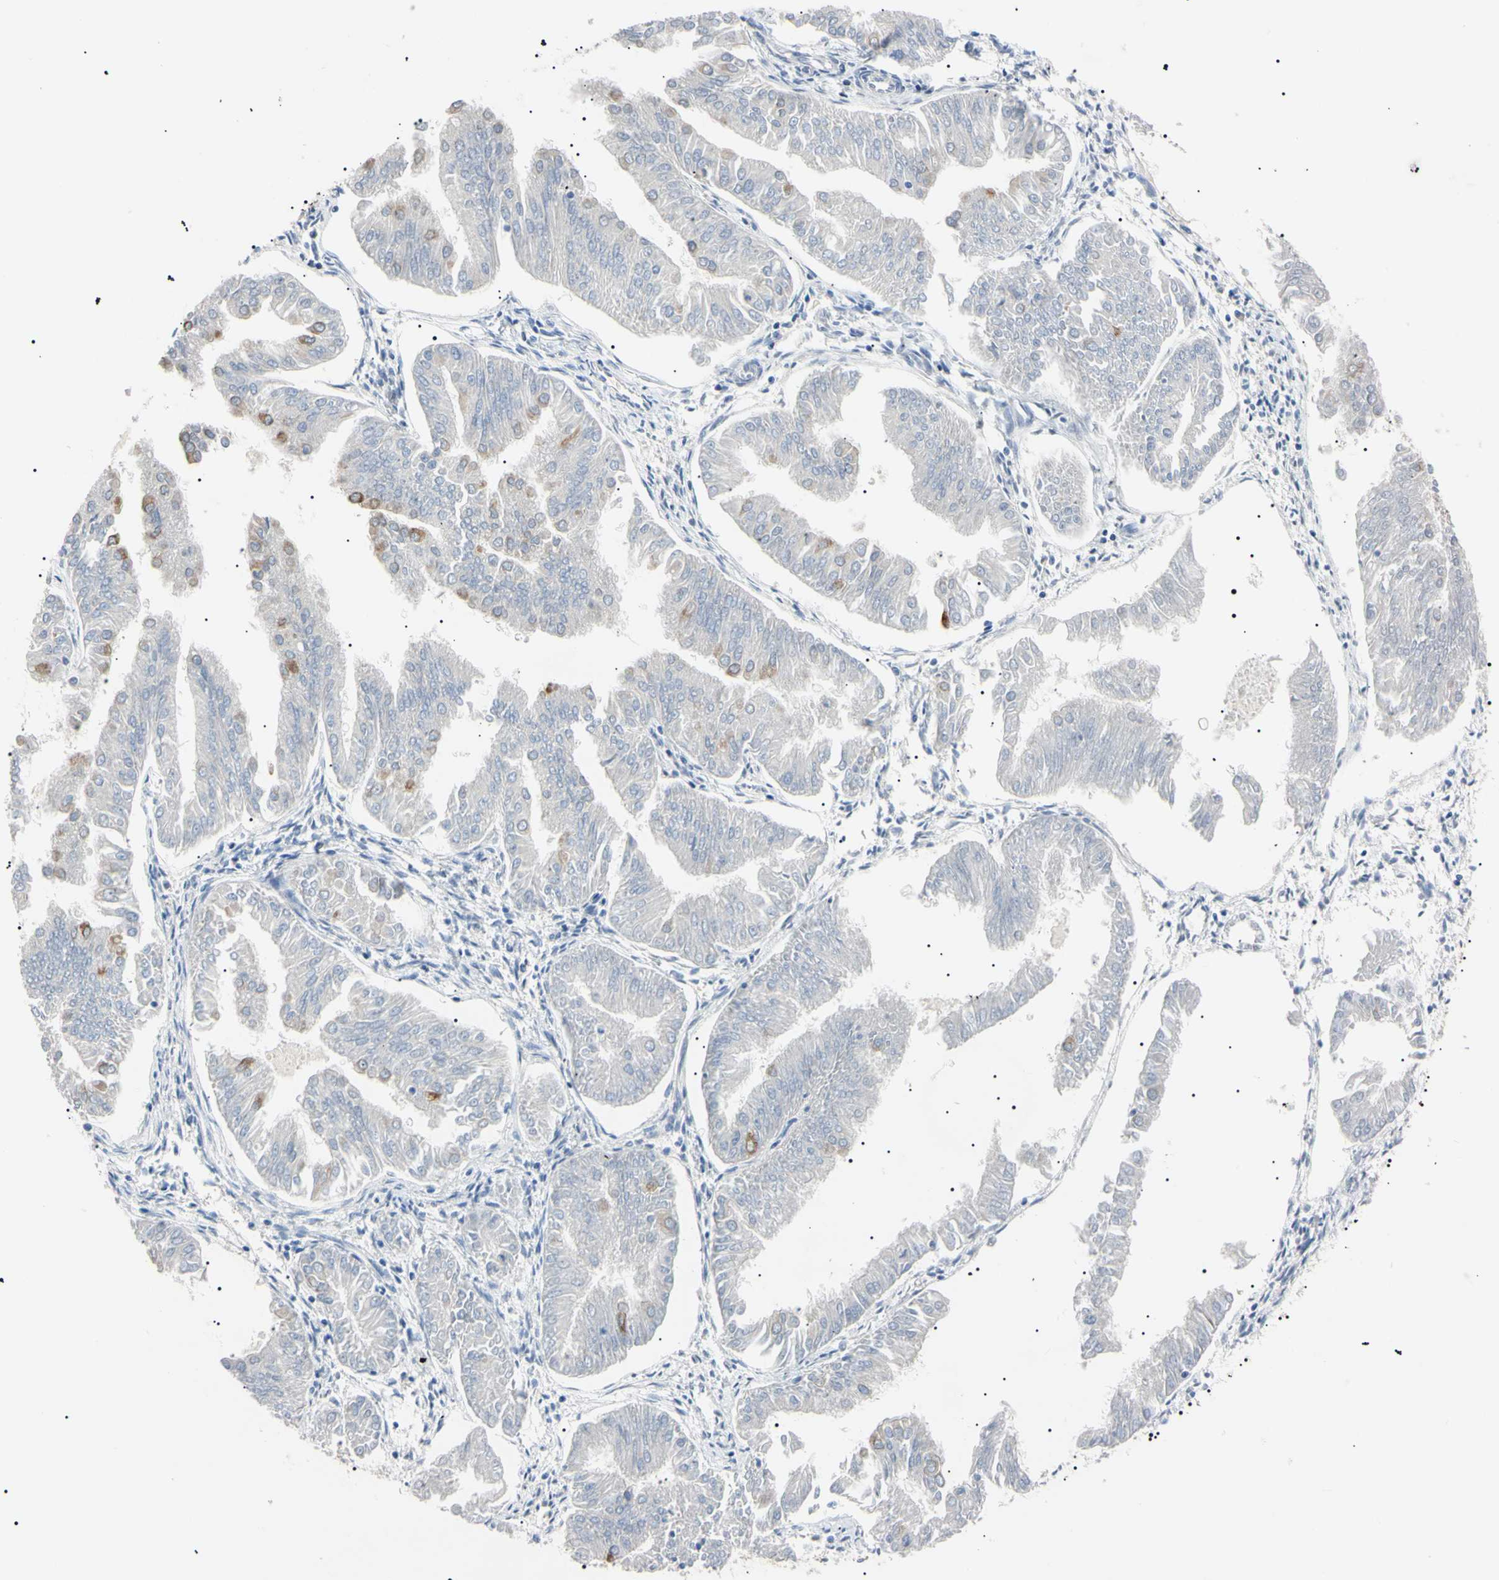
{"staining": {"intensity": "weak", "quantity": "<25%", "location": "cytoplasmic/membranous"}, "tissue": "endometrial cancer", "cell_type": "Tumor cells", "image_type": "cancer", "snomed": [{"axis": "morphology", "description": "Adenocarcinoma, NOS"}, {"axis": "topography", "description": "Endometrium"}], "caption": "High power microscopy photomicrograph of an immunohistochemistry image of endometrial cancer (adenocarcinoma), revealing no significant staining in tumor cells.", "gene": "VAPA", "patient": {"sex": "female", "age": 53}}